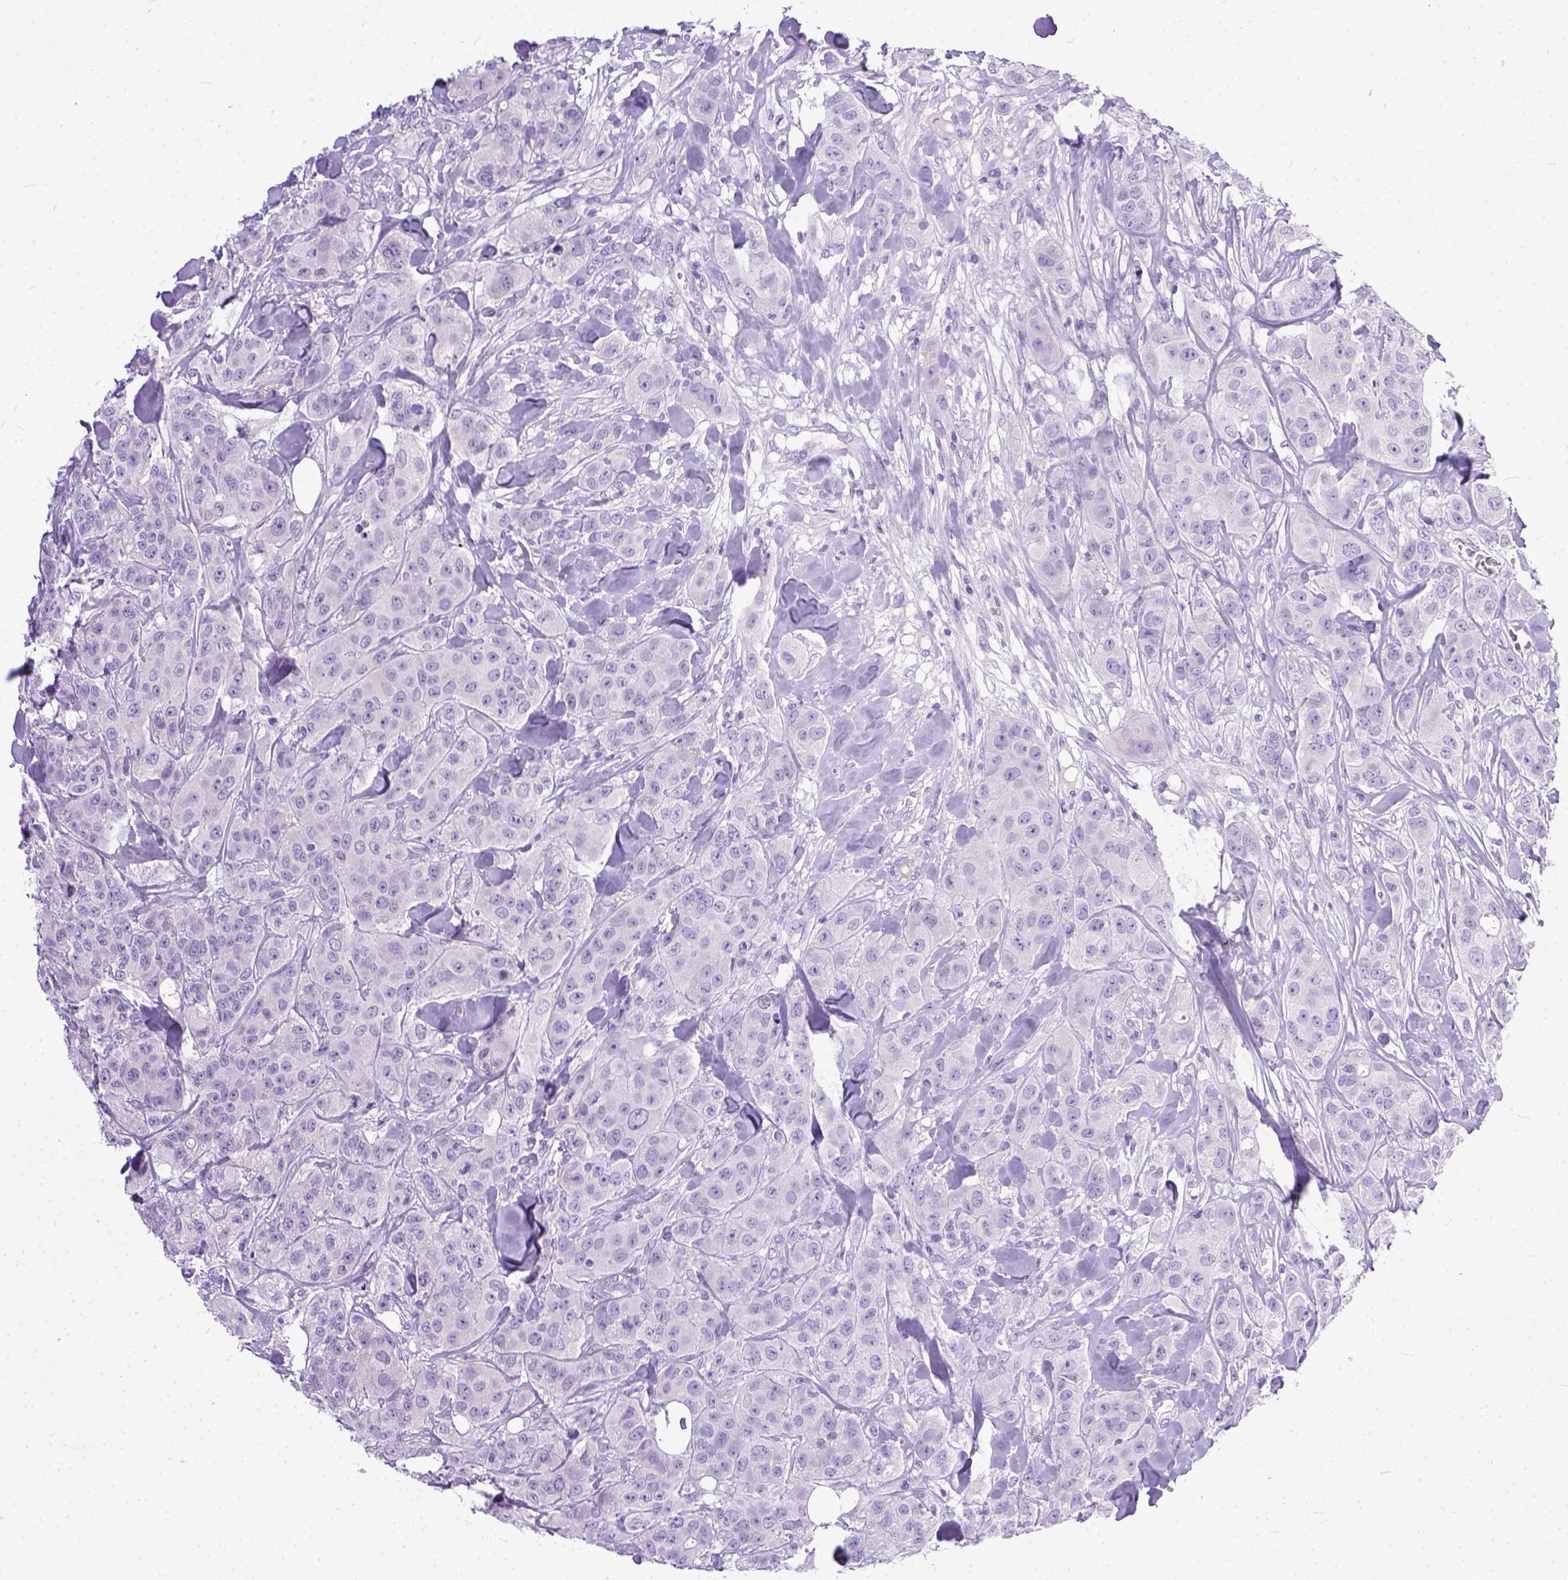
{"staining": {"intensity": "negative", "quantity": "none", "location": "none"}, "tissue": "breast cancer", "cell_type": "Tumor cells", "image_type": "cancer", "snomed": [{"axis": "morphology", "description": "Duct carcinoma"}, {"axis": "topography", "description": "Breast"}], "caption": "An image of breast cancer (infiltrating ductal carcinoma) stained for a protein shows no brown staining in tumor cells.", "gene": "PLK5", "patient": {"sex": "female", "age": 43}}